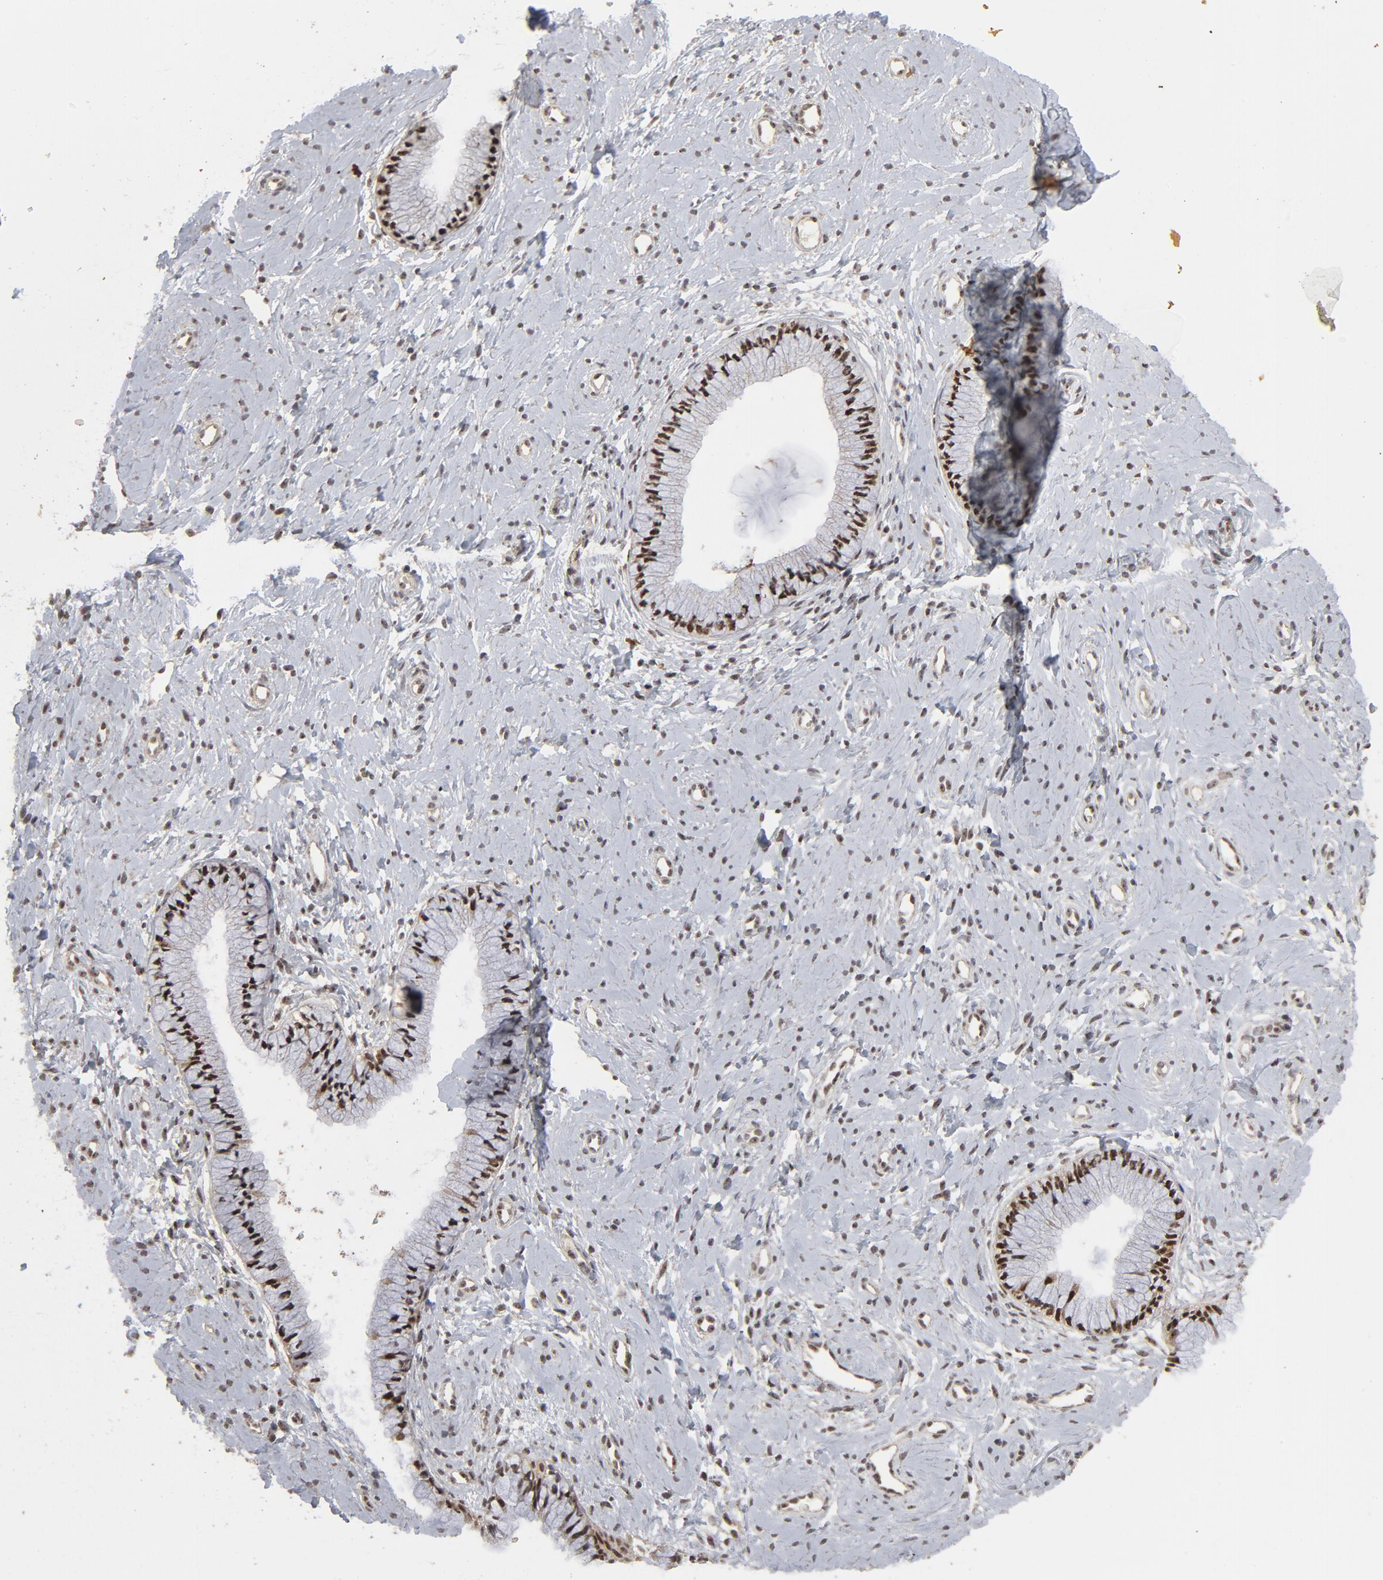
{"staining": {"intensity": "strong", "quantity": ">75%", "location": "nuclear"}, "tissue": "cervix", "cell_type": "Glandular cells", "image_type": "normal", "snomed": [{"axis": "morphology", "description": "Normal tissue, NOS"}, {"axis": "topography", "description": "Cervix"}], "caption": "Human cervix stained with a protein marker reveals strong staining in glandular cells.", "gene": "TP53RK", "patient": {"sex": "female", "age": 46}}